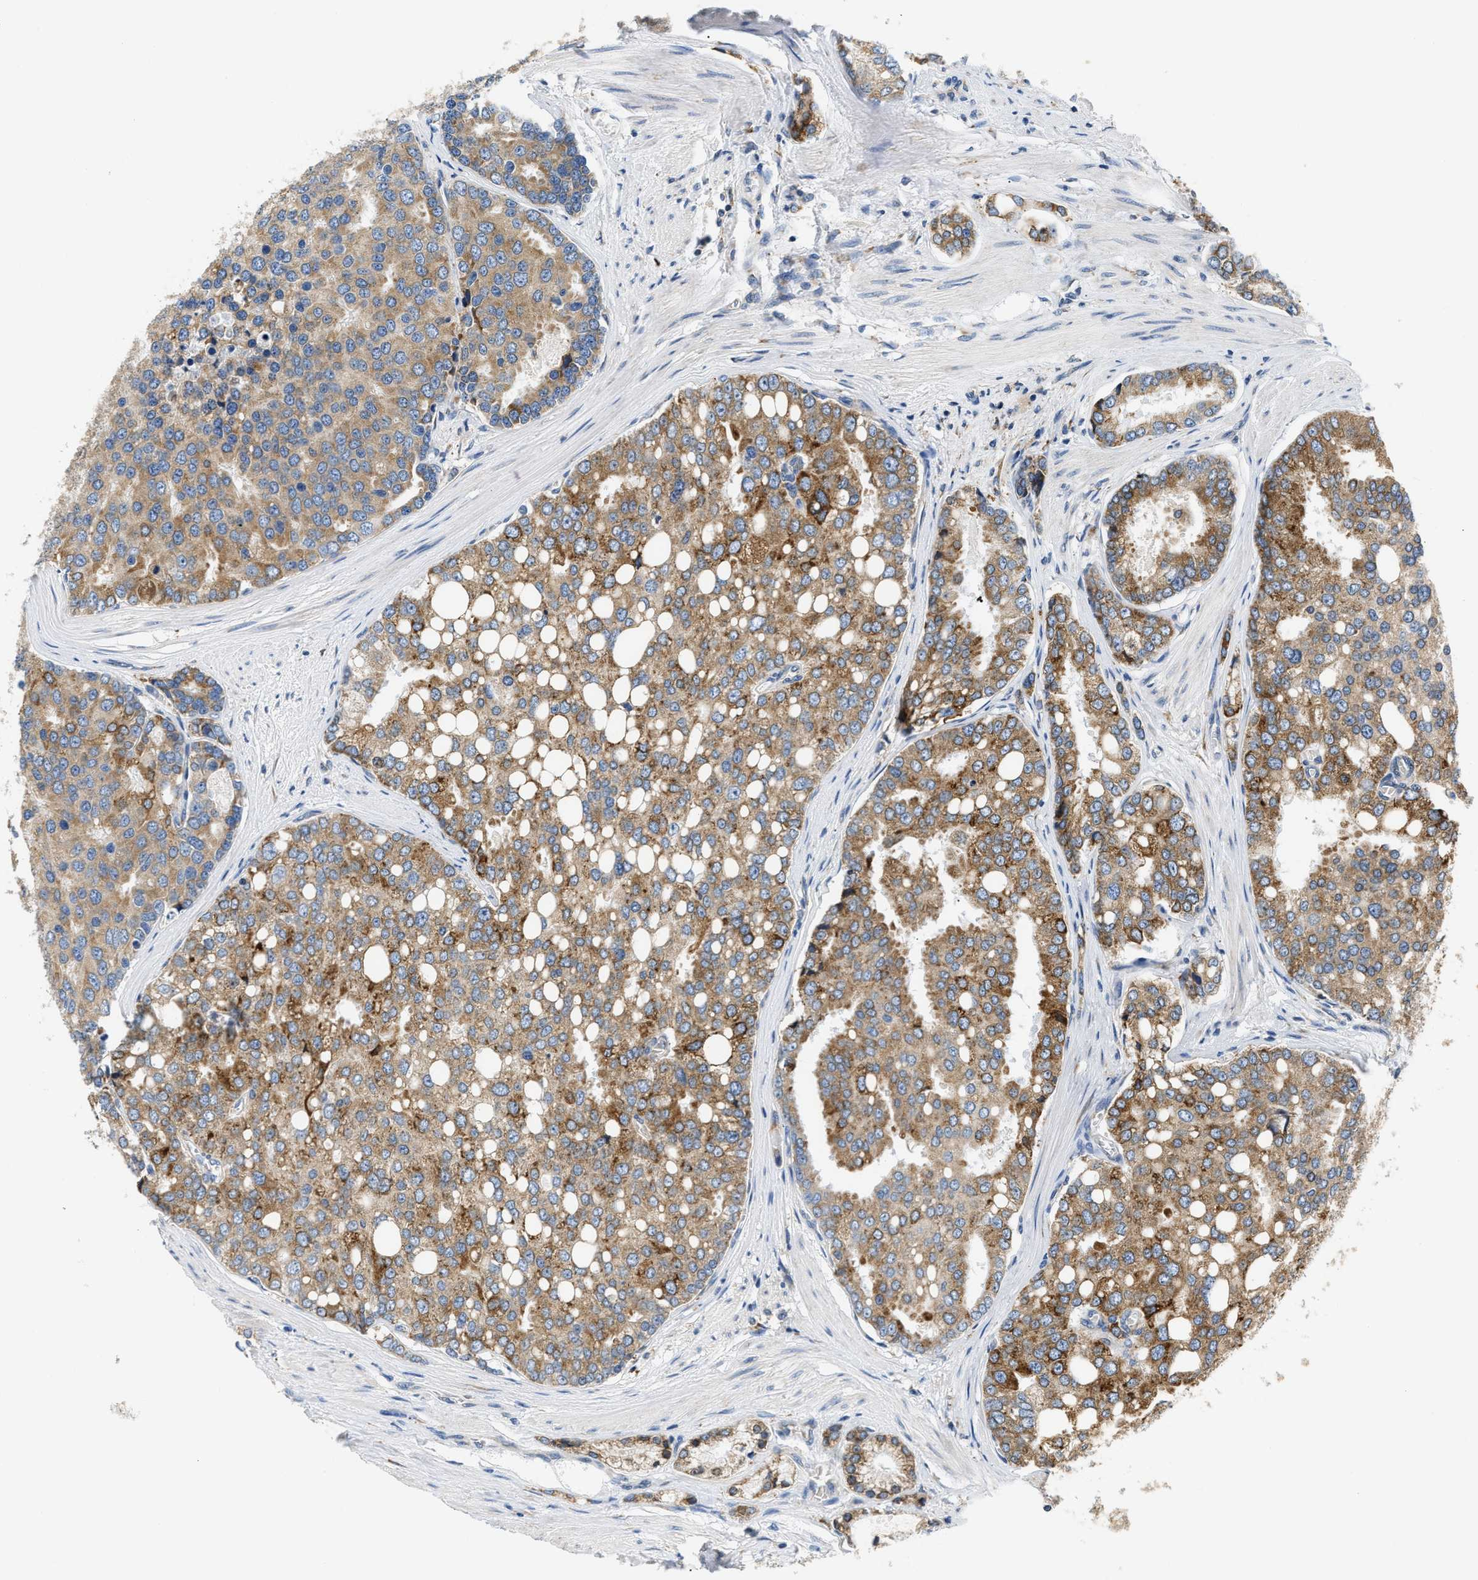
{"staining": {"intensity": "moderate", "quantity": ">75%", "location": "cytoplasmic/membranous"}, "tissue": "prostate cancer", "cell_type": "Tumor cells", "image_type": "cancer", "snomed": [{"axis": "morphology", "description": "Adenocarcinoma, High grade"}, {"axis": "topography", "description": "Prostate"}], "caption": "IHC photomicrograph of prostate cancer (high-grade adenocarcinoma) stained for a protein (brown), which shows medium levels of moderate cytoplasmic/membranous expression in about >75% of tumor cells.", "gene": "HDHD3", "patient": {"sex": "male", "age": 50}}